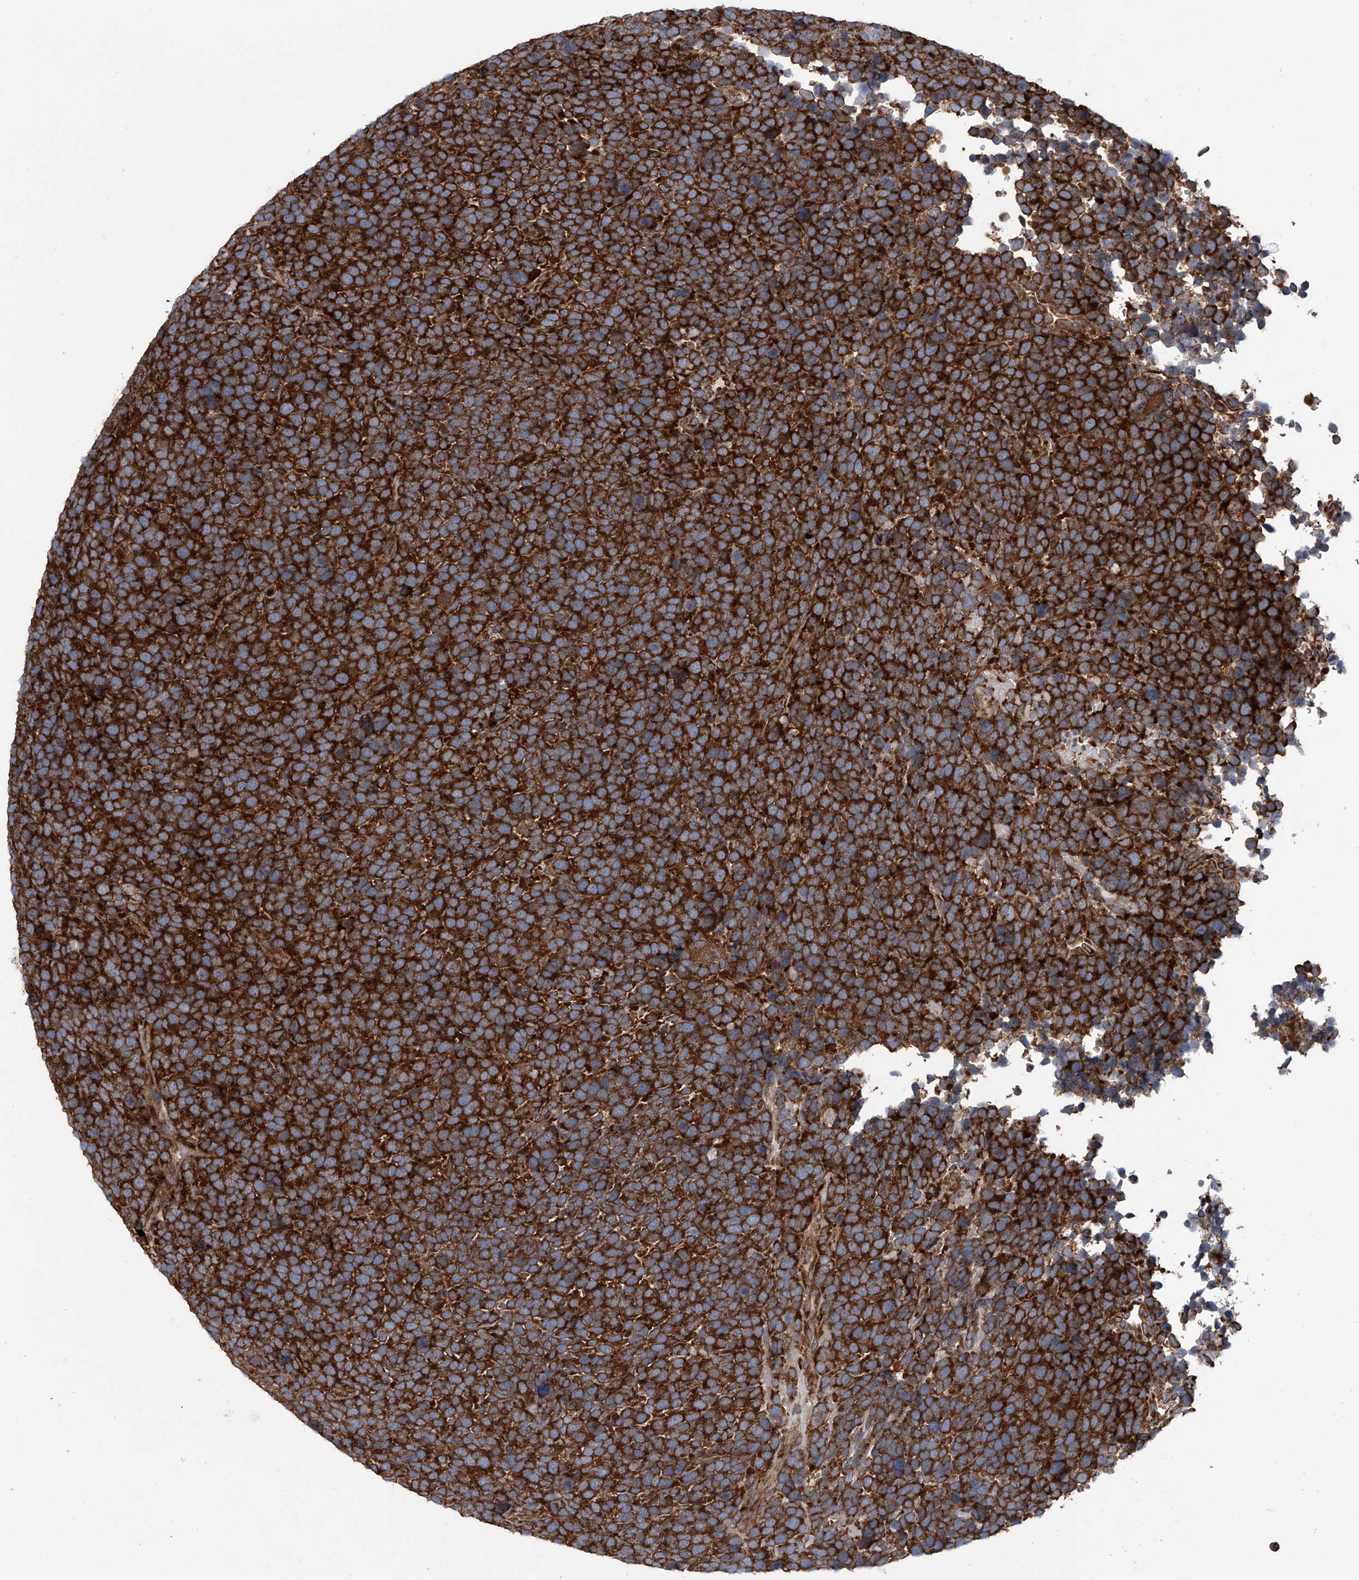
{"staining": {"intensity": "strong", "quantity": ">75%", "location": "cytoplasmic/membranous"}, "tissue": "urothelial cancer", "cell_type": "Tumor cells", "image_type": "cancer", "snomed": [{"axis": "morphology", "description": "Urothelial carcinoma, High grade"}, {"axis": "topography", "description": "Urinary bladder"}], "caption": "IHC of human urothelial carcinoma (high-grade) demonstrates high levels of strong cytoplasmic/membranous staining in about >75% of tumor cells.", "gene": "SENP2", "patient": {"sex": "female", "age": 82}}